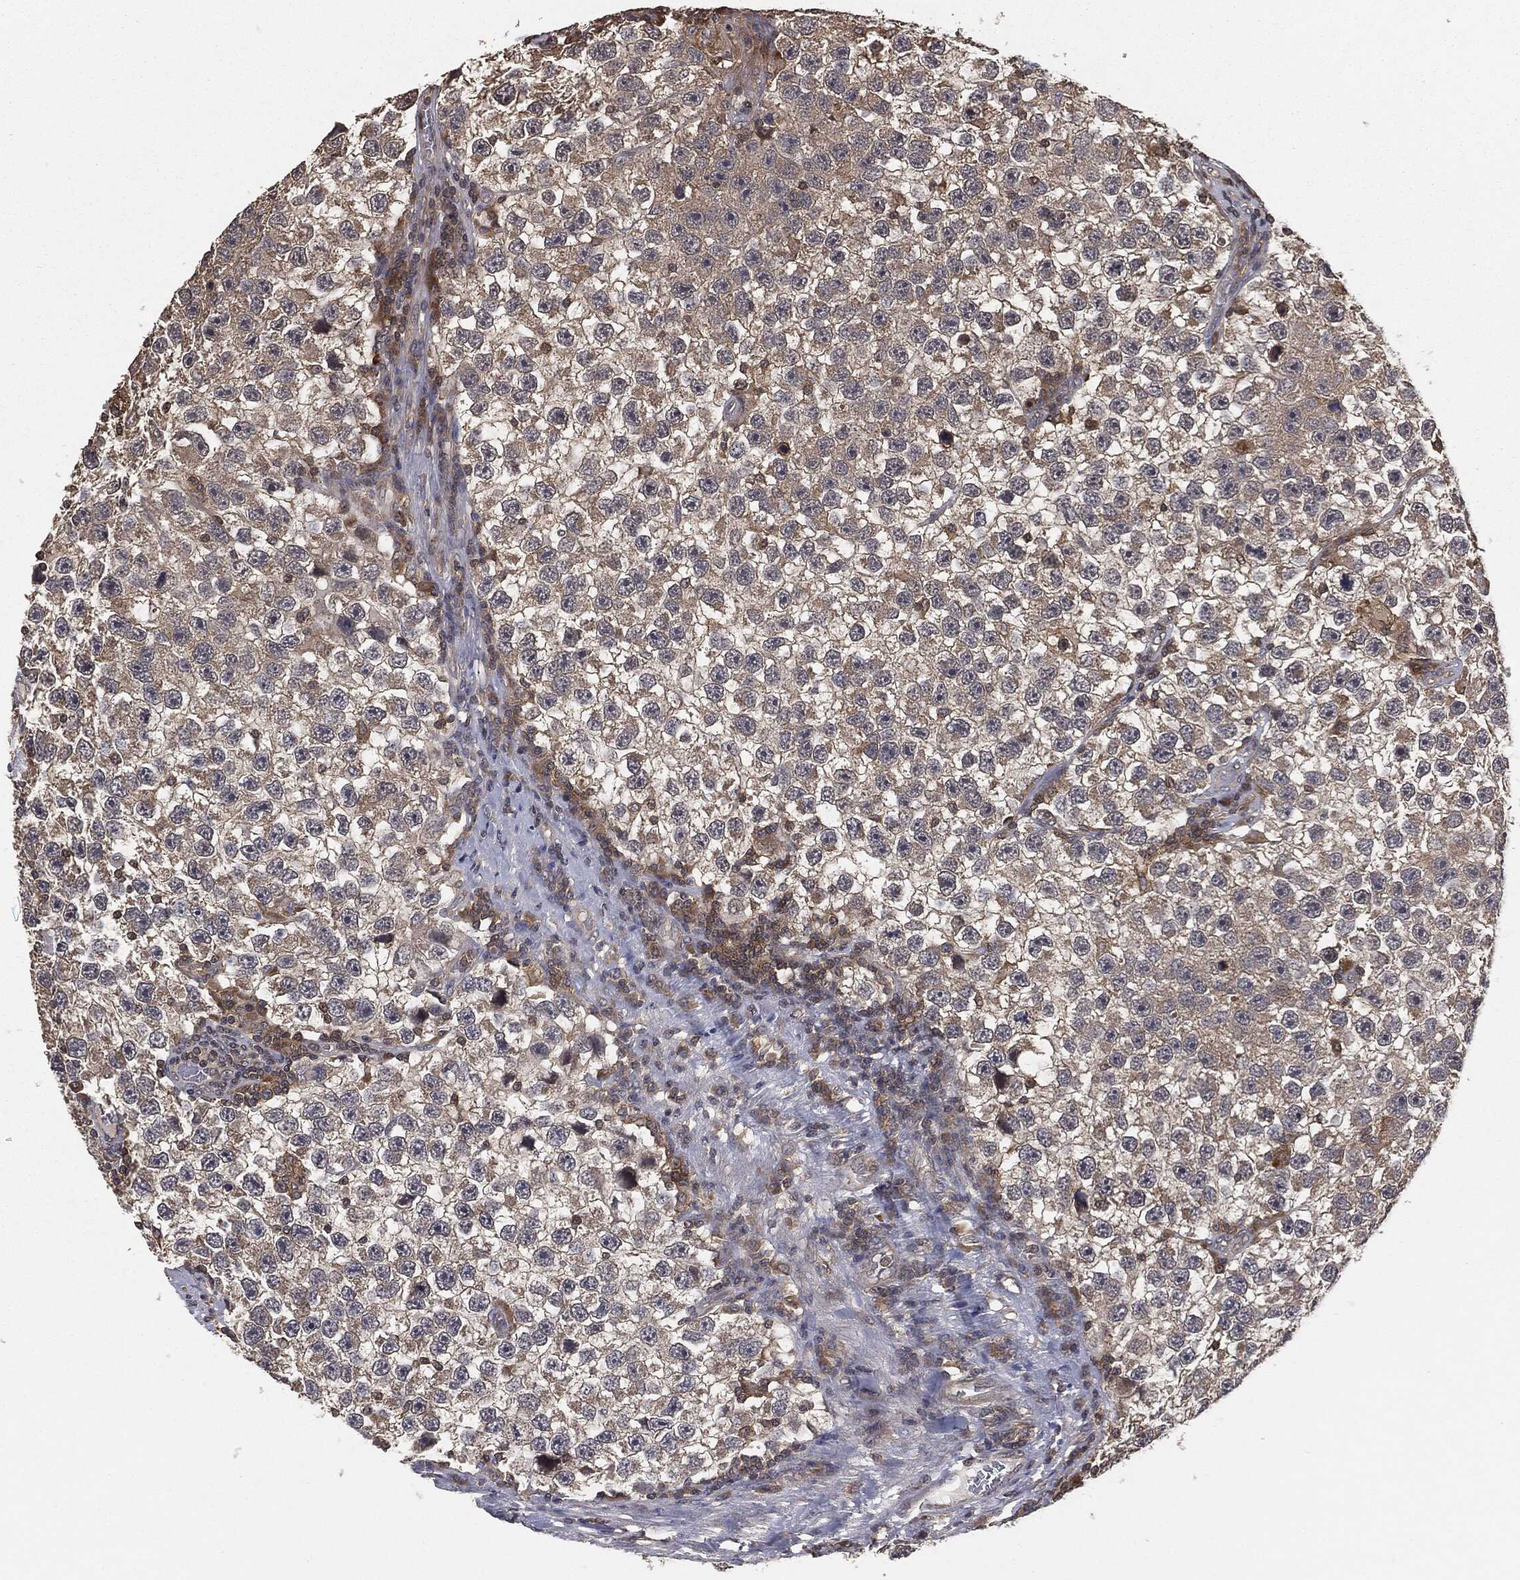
{"staining": {"intensity": "negative", "quantity": "none", "location": "none"}, "tissue": "testis cancer", "cell_type": "Tumor cells", "image_type": "cancer", "snomed": [{"axis": "morphology", "description": "Seminoma, NOS"}, {"axis": "topography", "description": "Testis"}], "caption": "Immunohistochemistry micrograph of neoplastic tissue: human testis seminoma stained with DAB (3,3'-diaminobenzidine) shows no significant protein staining in tumor cells. (Brightfield microscopy of DAB immunohistochemistry at high magnification).", "gene": "ERBIN", "patient": {"sex": "male", "age": 26}}